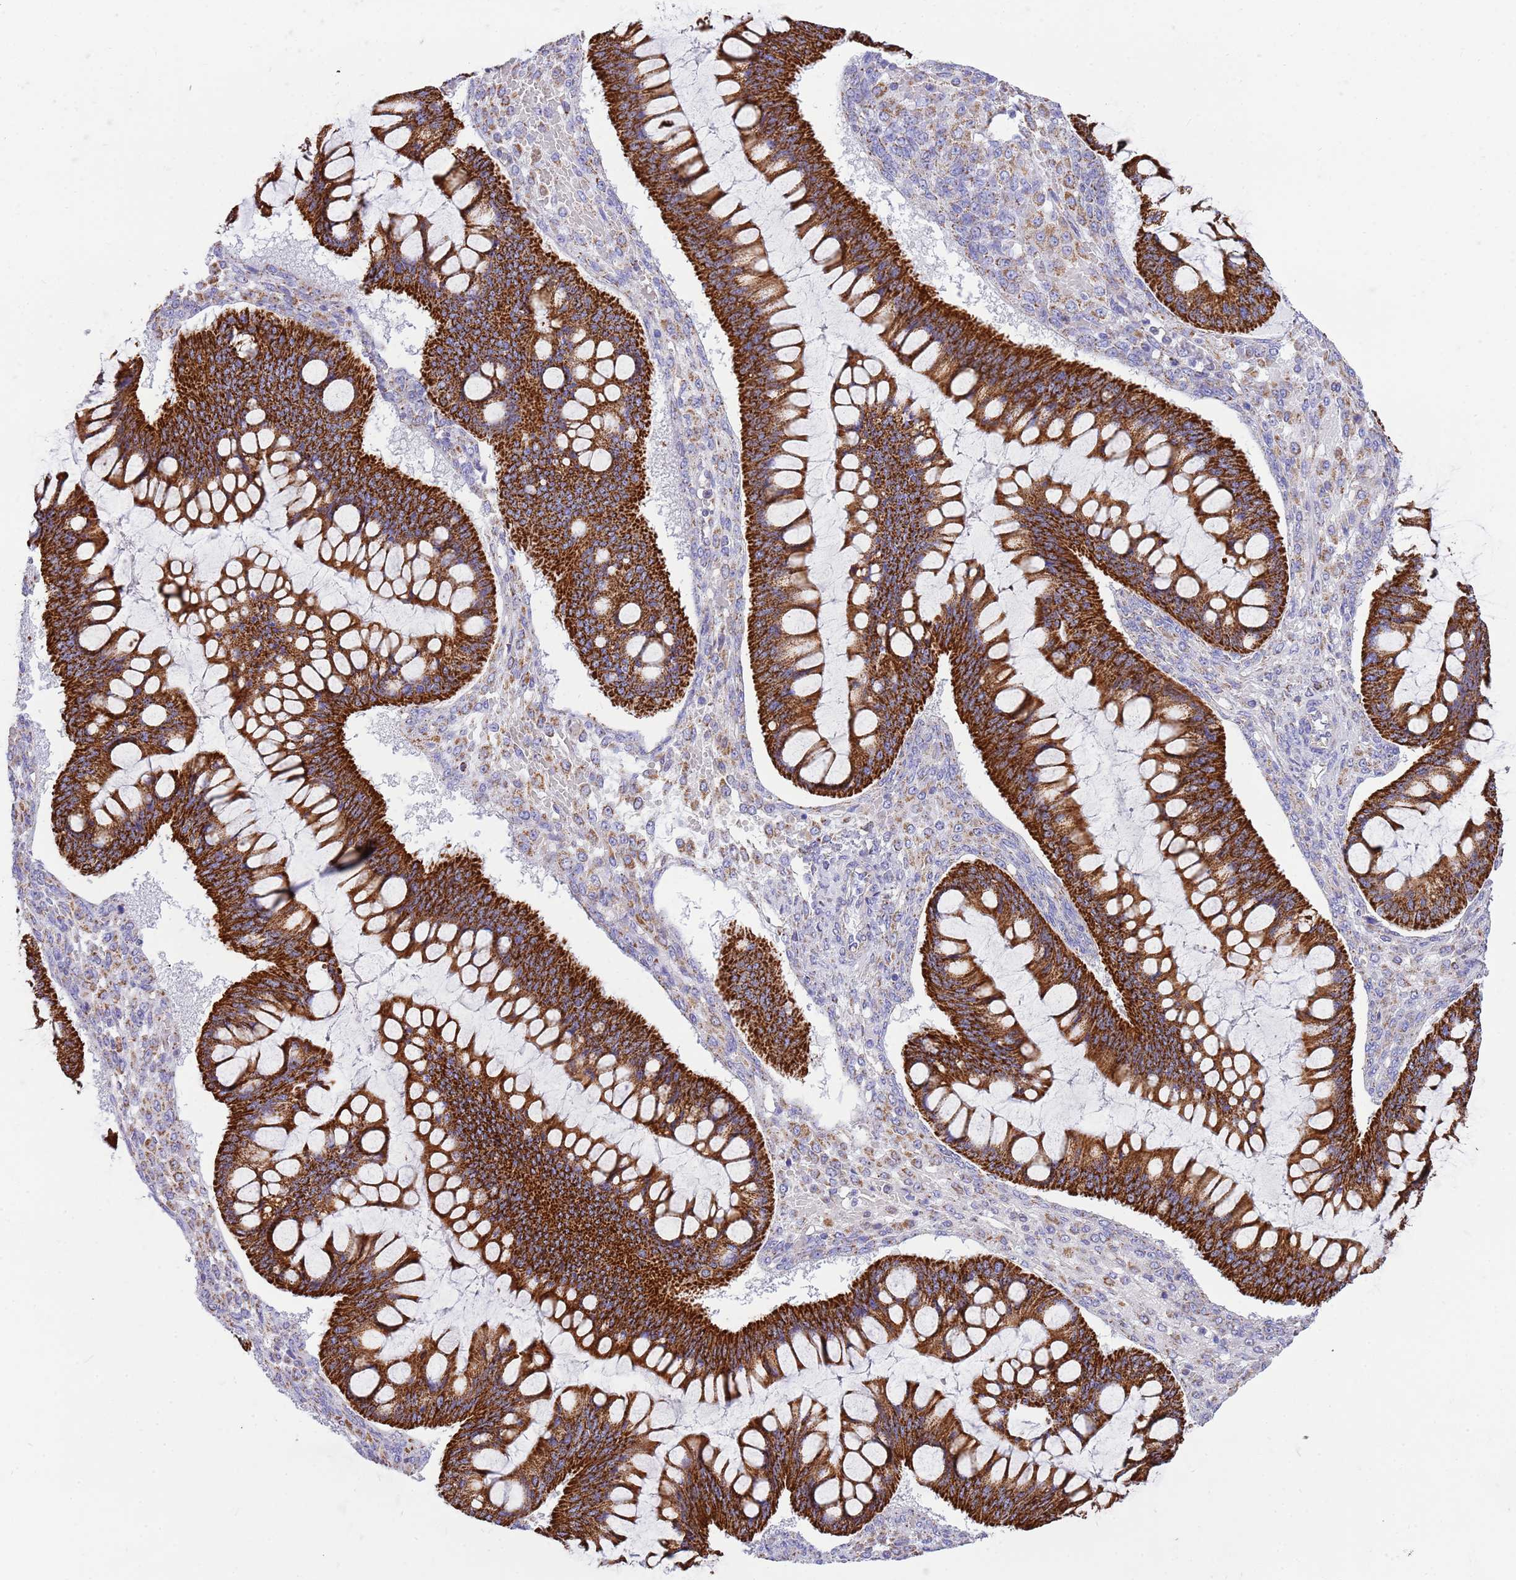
{"staining": {"intensity": "strong", "quantity": ">75%", "location": "cytoplasmic/membranous"}, "tissue": "ovarian cancer", "cell_type": "Tumor cells", "image_type": "cancer", "snomed": [{"axis": "morphology", "description": "Cystadenocarcinoma, mucinous, NOS"}, {"axis": "topography", "description": "Ovary"}], "caption": "Immunohistochemical staining of ovarian mucinous cystadenocarcinoma demonstrates high levels of strong cytoplasmic/membranous protein staining in approximately >75% of tumor cells. (brown staining indicates protein expression, while blue staining denotes nuclei).", "gene": "SUCLG2", "patient": {"sex": "female", "age": 73}}